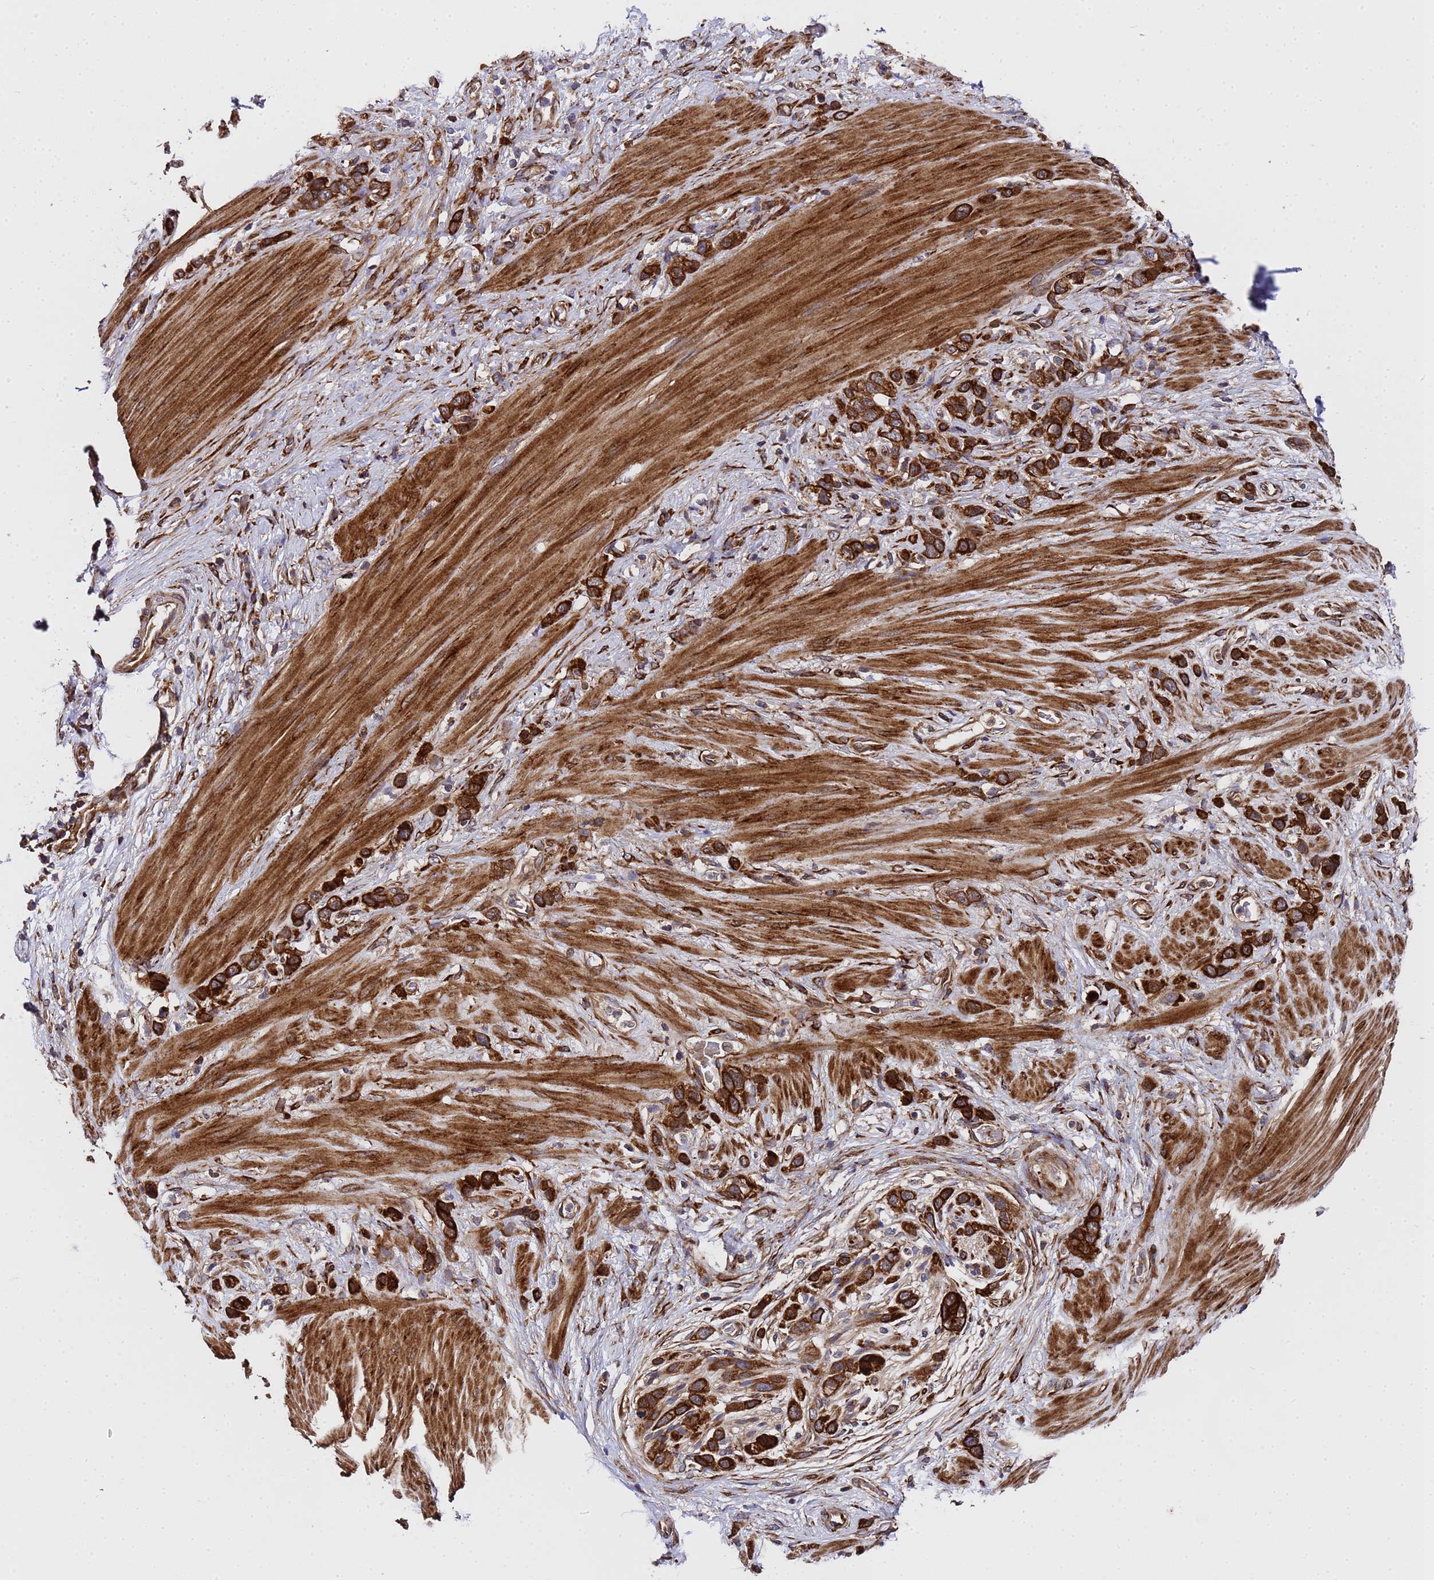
{"staining": {"intensity": "strong", "quantity": ">75%", "location": "cytoplasmic/membranous"}, "tissue": "stomach cancer", "cell_type": "Tumor cells", "image_type": "cancer", "snomed": [{"axis": "morphology", "description": "Adenocarcinoma, NOS"}, {"axis": "morphology", "description": "Adenocarcinoma, High grade"}, {"axis": "topography", "description": "Stomach, upper"}, {"axis": "topography", "description": "Stomach, lower"}], "caption": "Immunohistochemistry of stomach cancer (high-grade adenocarcinoma) demonstrates high levels of strong cytoplasmic/membranous staining in about >75% of tumor cells. (DAB (3,3'-diaminobenzidine) IHC, brown staining for protein, blue staining for nuclei).", "gene": "MOCS1", "patient": {"sex": "female", "age": 65}}